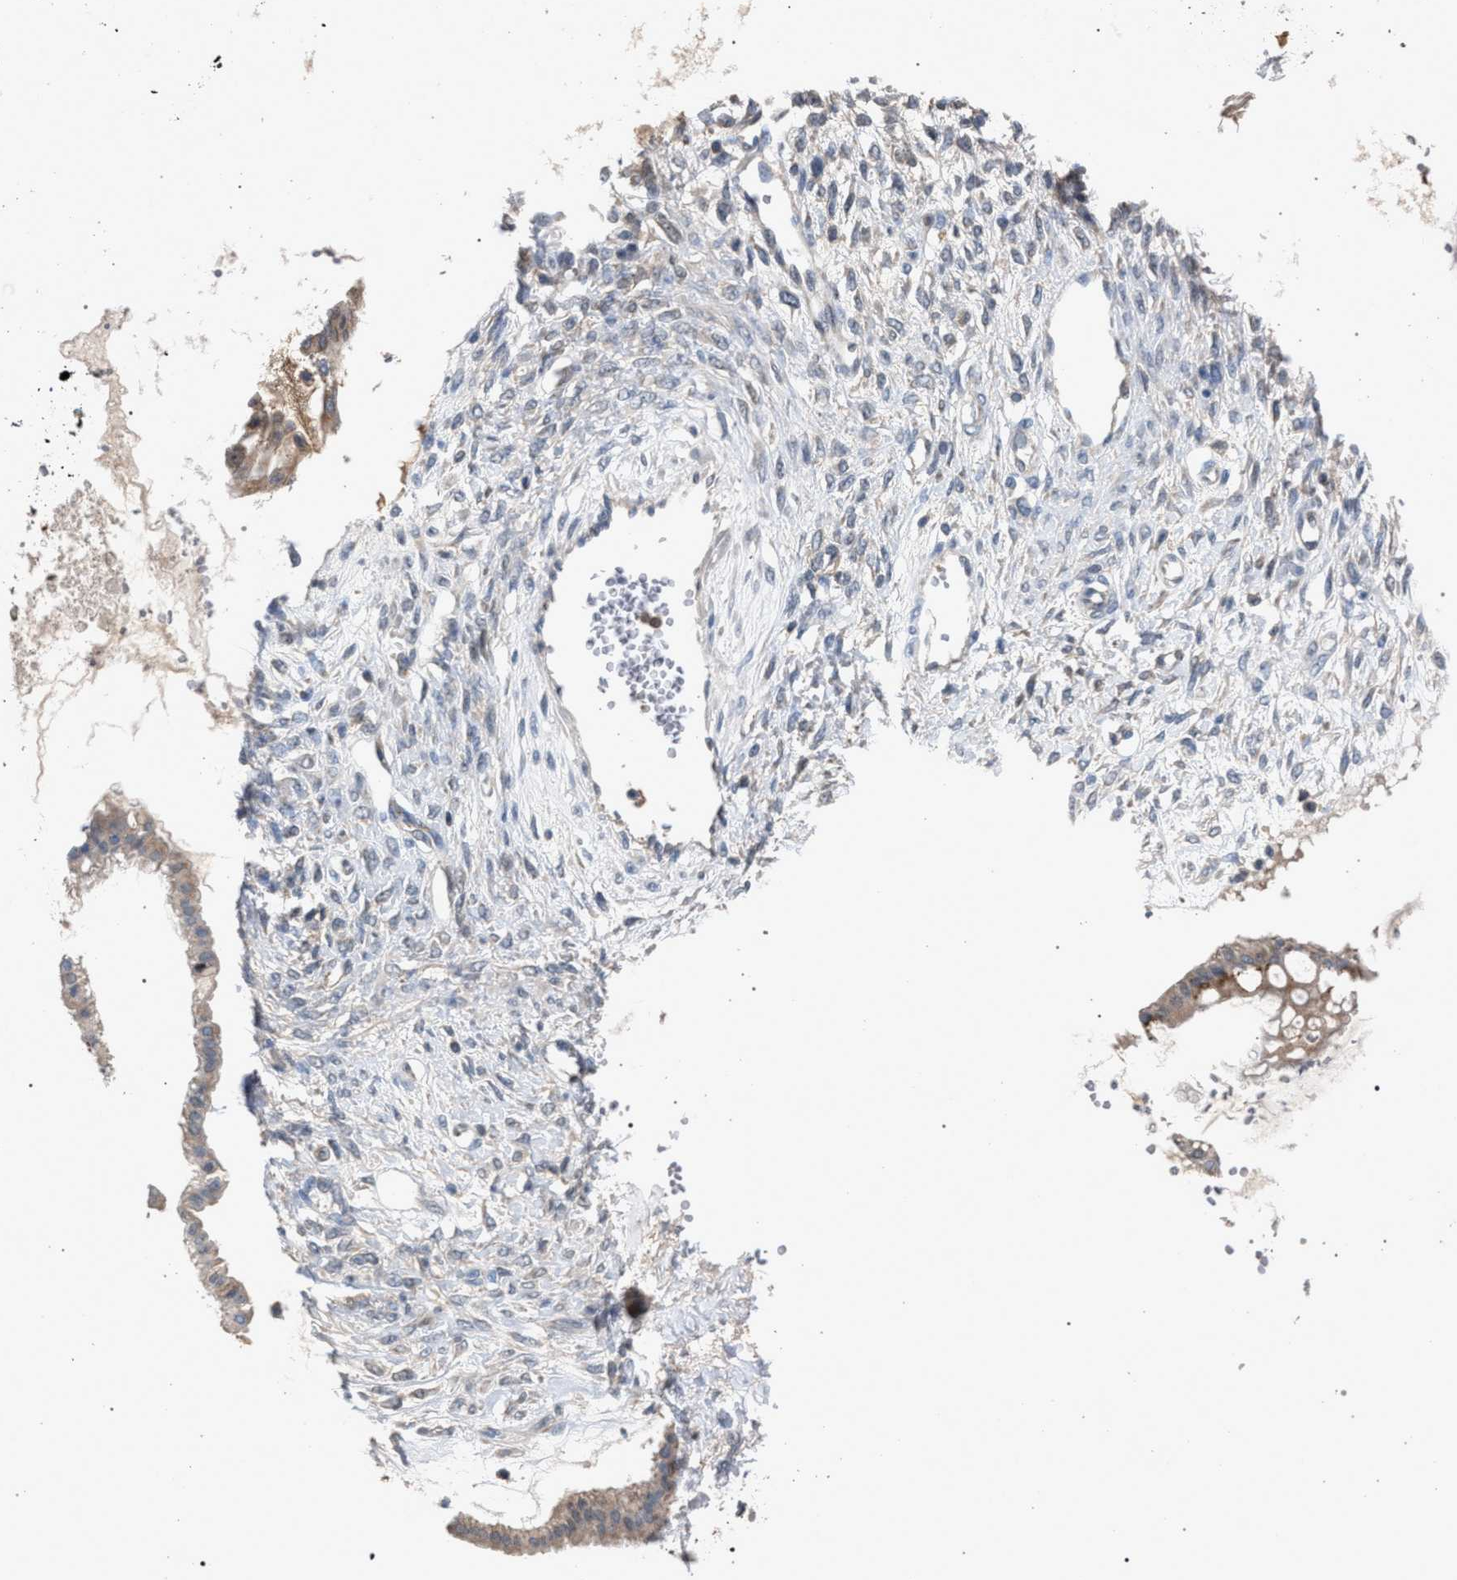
{"staining": {"intensity": "moderate", "quantity": ">75%", "location": "cytoplasmic/membranous"}, "tissue": "ovarian cancer", "cell_type": "Tumor cells", "image_type": "cancer", "snomed": [{"axis": "morphology", "description": "Cystadenocarcinoma, mucinous, NOS"}, {"axis": "topography", "description": "Ovary"}], "caption": "Immunohistochemistry (IHC) (DAB) staining of human ovarian mucinous cystadenocarcinoma reveals moderate cytoplasmic/membranous protein staining in about >75% of tumor cells. The protein is shown in brown color, while the nuclei are stained blue.", "gene": "TECPR1", "patient": {"sex": "female", "age": 73}}